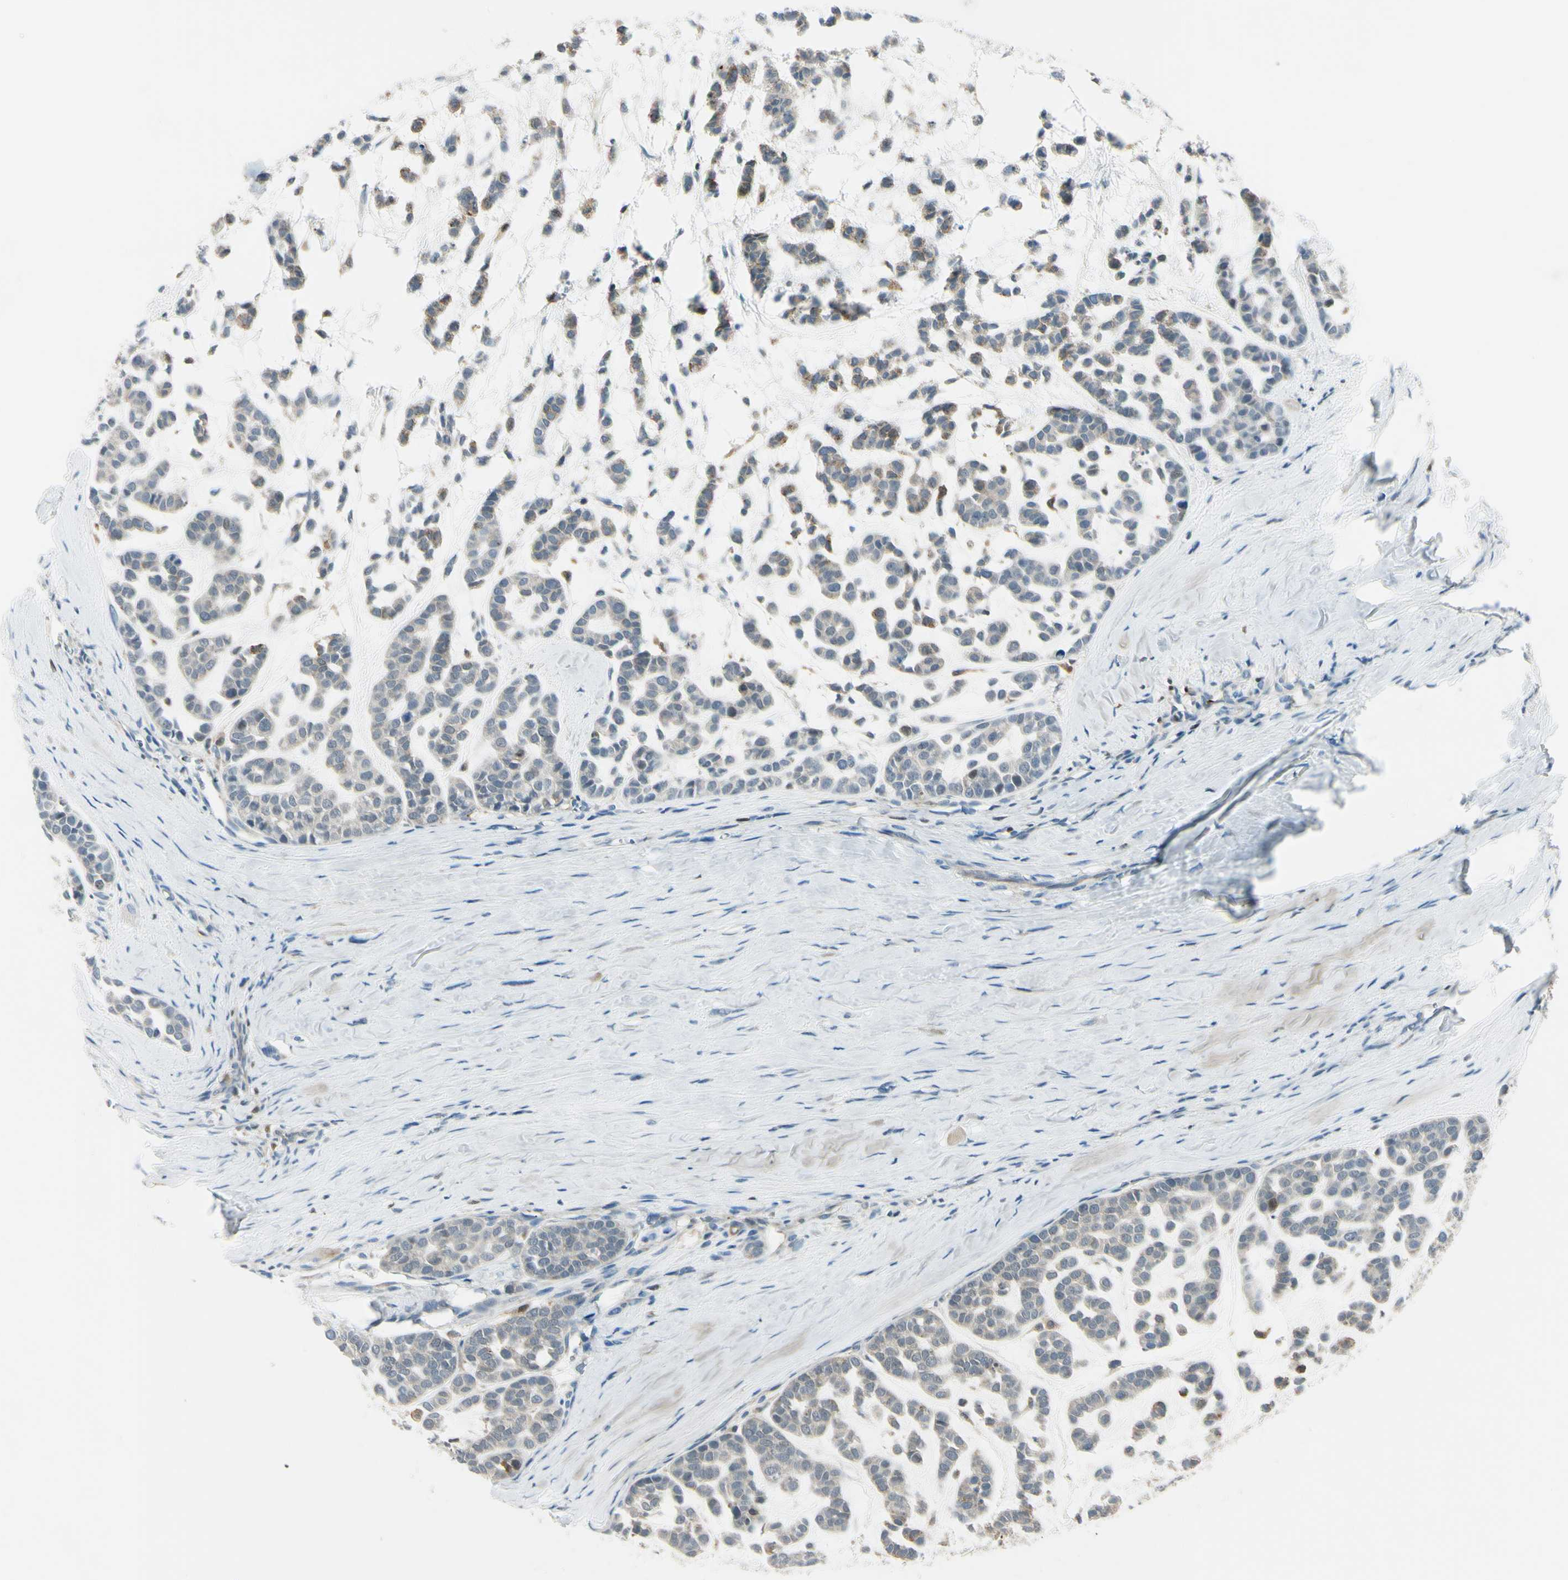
{"staining": {"intensity": "moderate", "quantity": "25%-75%", "location": "cytoplasmic/membranous"}, "tissue": "head and neck cancer", "cell_type": "Tumor cells", "image_type": "cancer", "snomed": [{"axis": "morphology", "description": "Adenocarcinoma, NOS"}, {"axis": "morphology", "description": "Adenoma, NOS"}, {"axis": "topography", "description": "Head-Neck"}], "caption": "Immunohistochemical staining of head and neck adenocarcinoma displays medium levels of moderate cytoplasmic/membranous expression in approximately 25%-75% of tumor cells.", "gene": "CYRIB", "patient": {"sex": "female", "age": 55}}